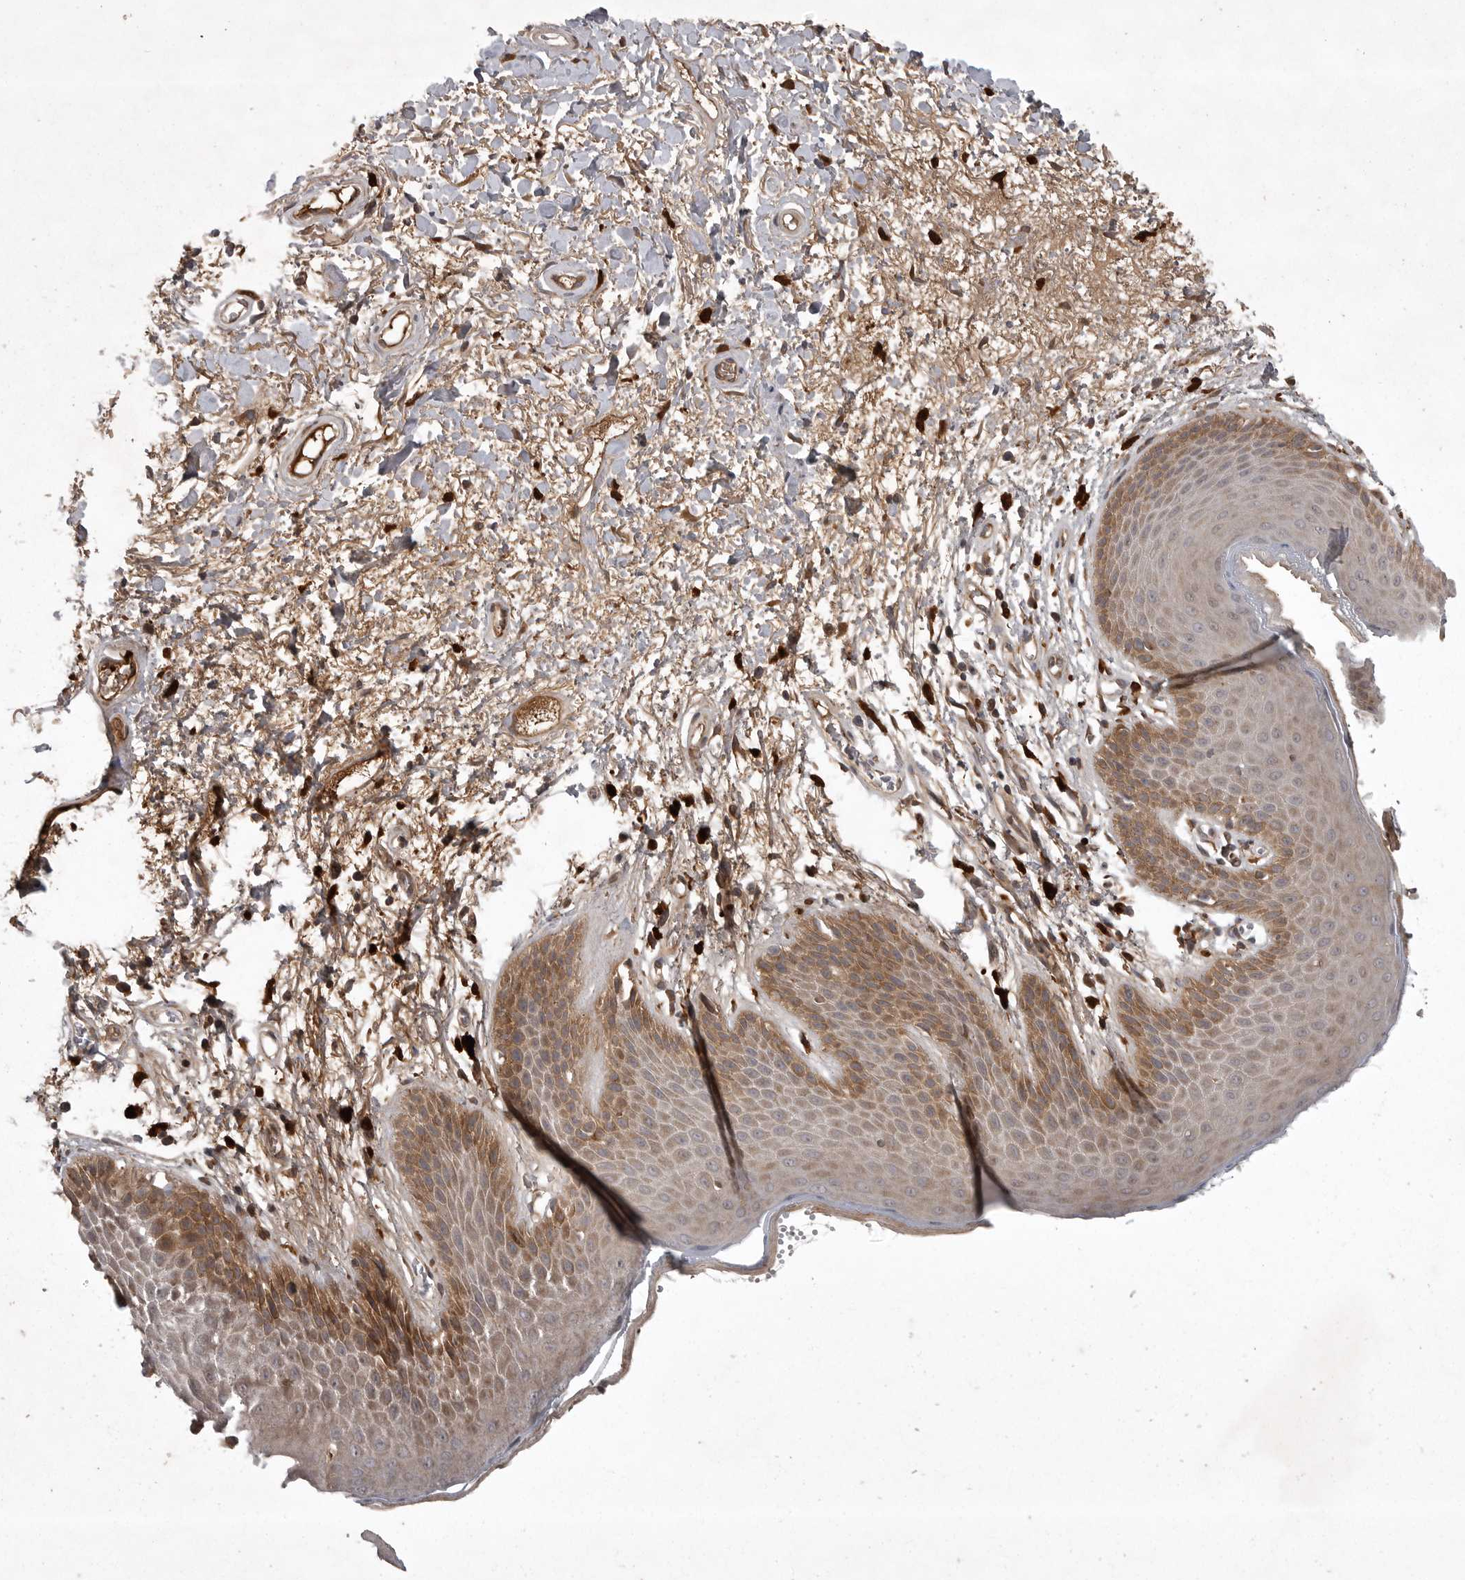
{"staining": {"intensity": "moderate", "quantity": ">75%", "location": "cytoplasmic/membranous"}, "tissue": "skin", "cell_type": "Epidermal cells", "image_type": "normal", "snomed": [{"axis": "morphology", "description": "Normal tissue, NOS"}, {"axis": "topography", "description": "Anal"}], "caption": "Protein staining shows moderate cytoplasmic/membranous positivity in about >75% of epidermal cells in unremarkable skin. (DAB (3,3'-diaminobenzidine) IHC, brown staining for protein, blue staining for nuclei).", "gene": "GPR31", "patient": {"sex": "male", "age": 74}}